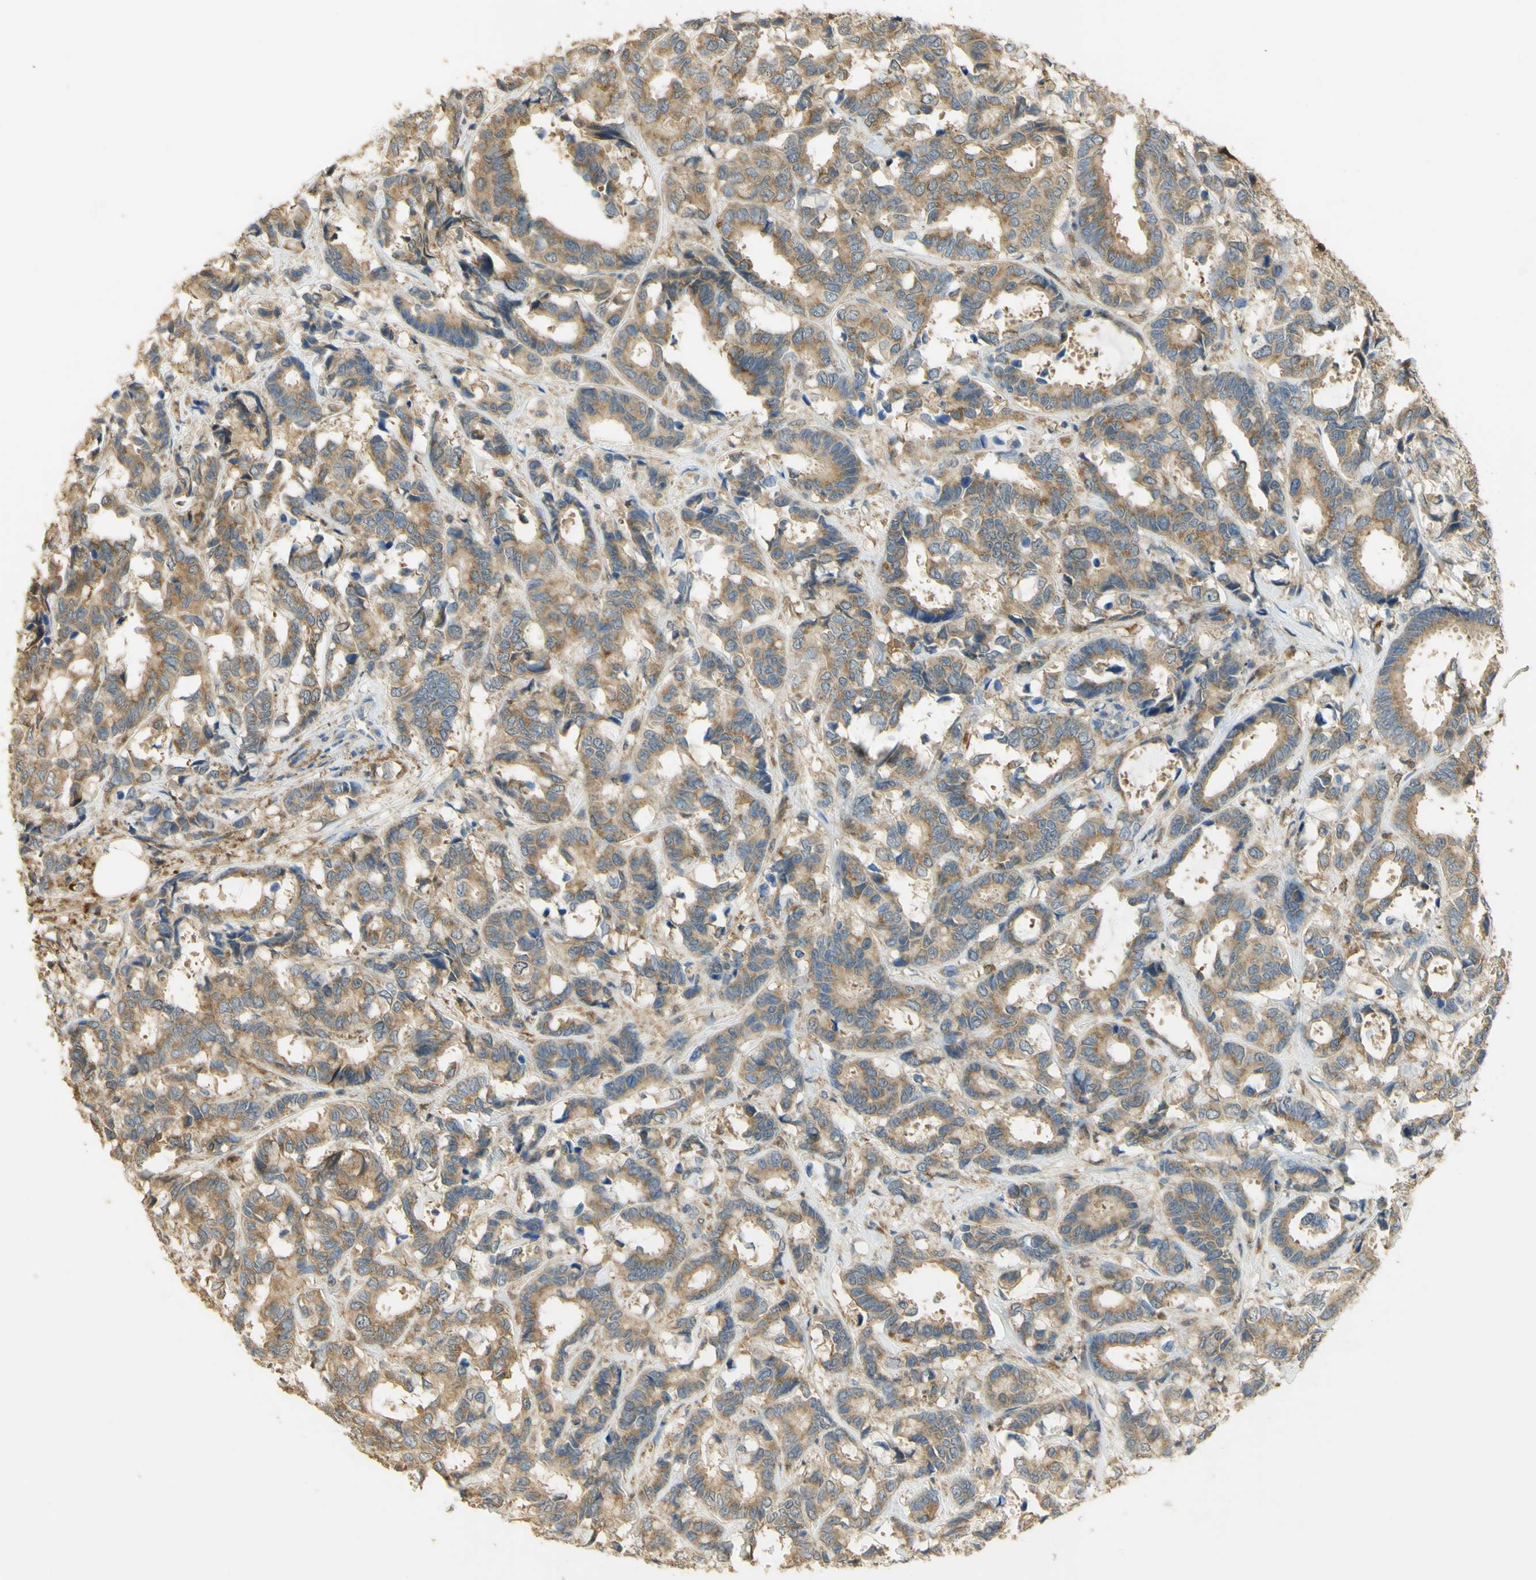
{"staining": {"intensity": "moderate", "quantity": ">75%", "location": "cytoplasmic/membranous"}, "tissue": "breast cancer", "cell_type": "Tumor cells", "image_type": "cancer", "snomed": [{"axis": "morphology", "description": "Duct carcinoma"}, {"axis": "topography", "description": "Breast"}], "caption": "Moderate cytoplasmic/membranous expression is appreciated in about >75% of tumor cells in breast invasive ductal carcinoma. (Stains: DAB in brown, nuclei in blue, Microscopy: brightfield microscopy at high magnification).", "gene": "PAK1", "patient": {"sex": "female", "age": 87}}